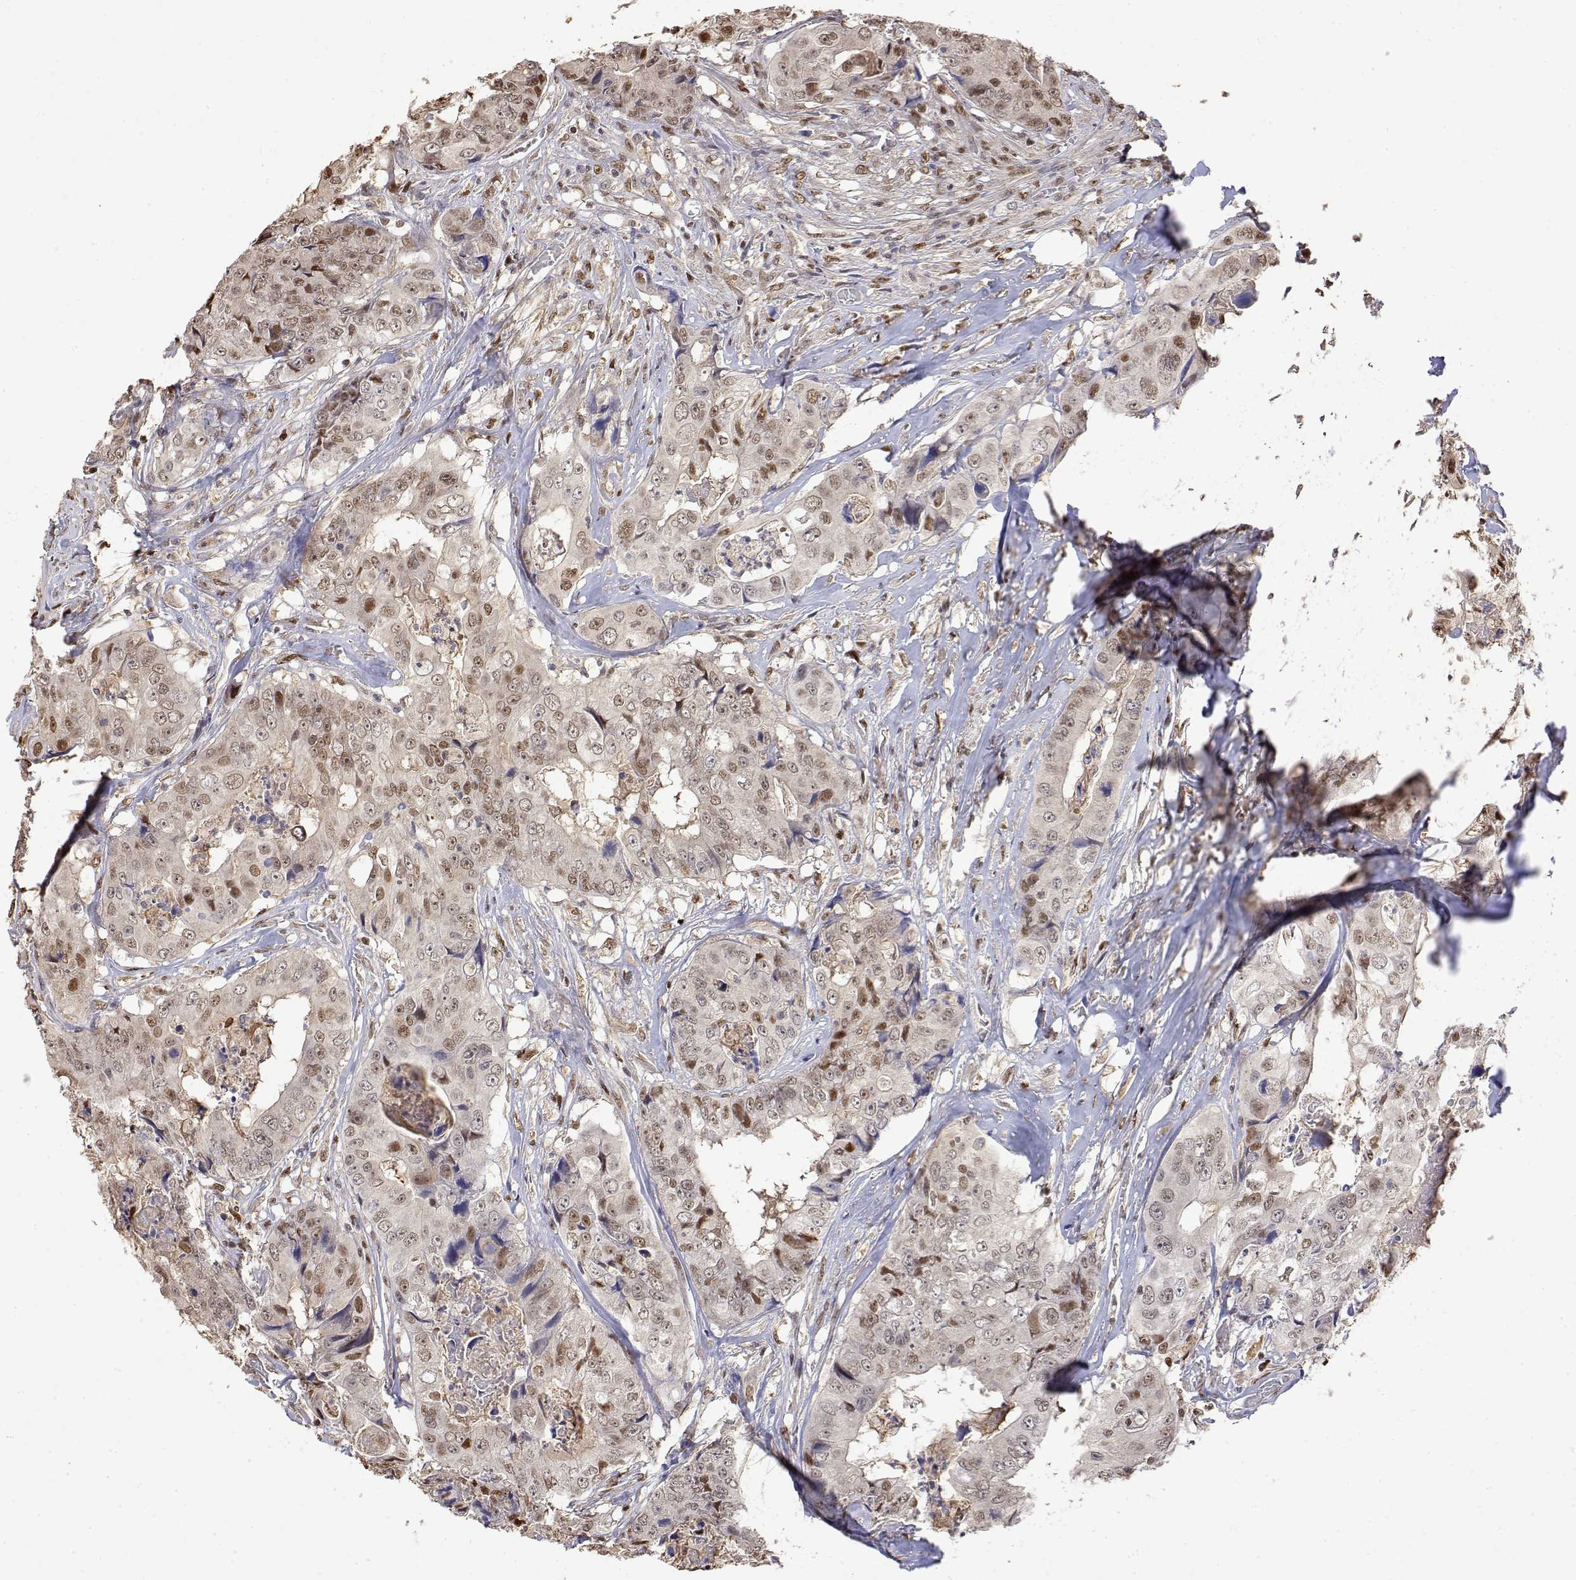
{"staining": {"intensity": "weak", "quantity": "25%-75%", "location": "nuclear"}, "tissue": "colorectal cancer", "cell_type": "Tumor cells", "image_type": "cancer", "snomed": [{"axis": "morphology", "description": "Adenocarcinoma, NOS"}, {"axis": "topography", "description": "Rectum"}], "caption": "Human colorectal cancer (adenocarcinoma) stained for a protein (brown) shows weak nuclear positive expression in approximately 25%-75% of tumor cells.", "gene": "TPI1", "patient": {"sex": "female", "age": 62}}